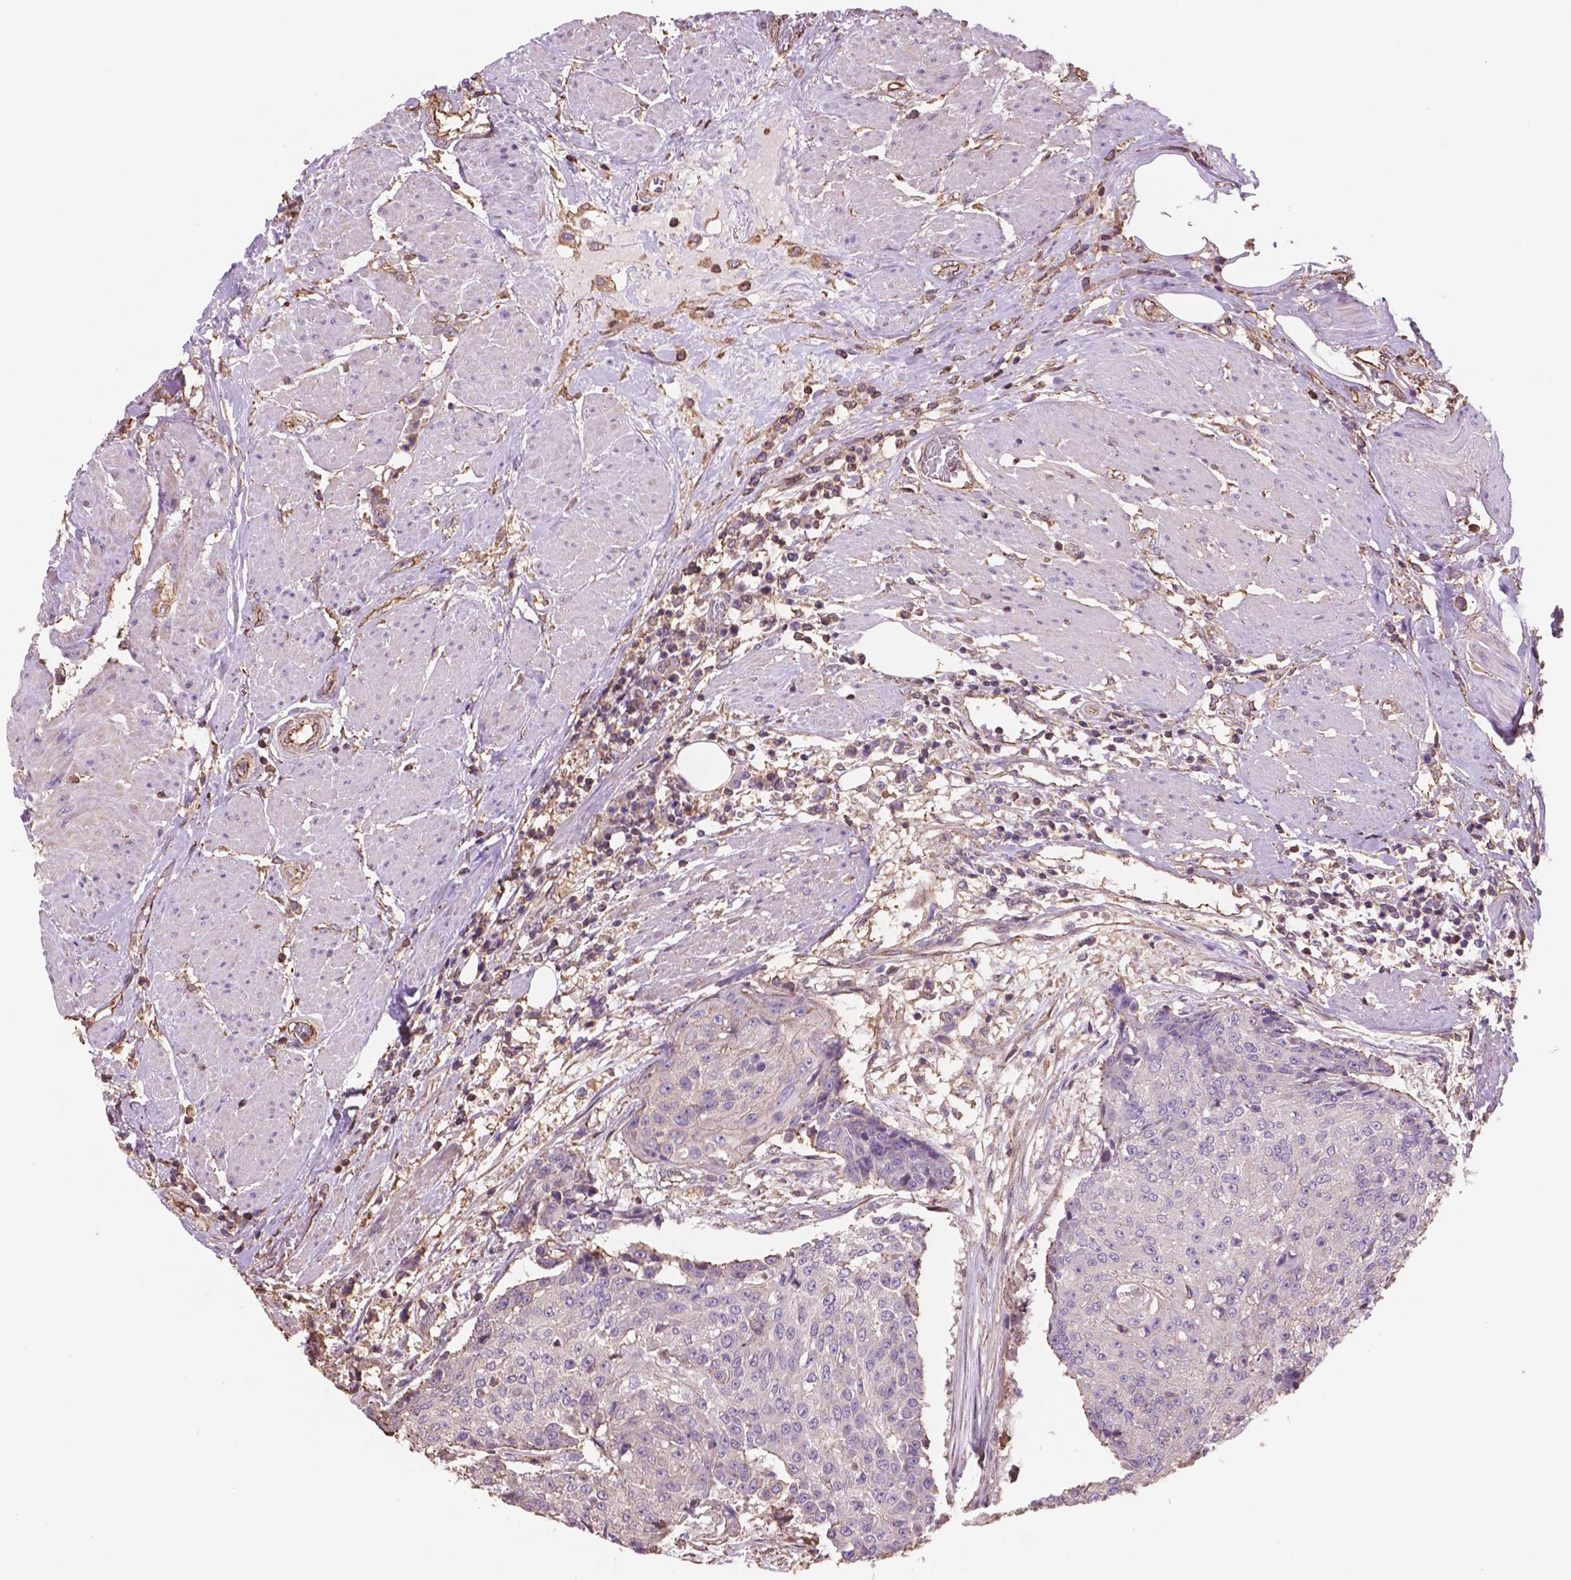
{"staining": {"intensity": "negative", "quantity": "none", "location": "none"}, "tissue": "urothelial cancer", "cell_type": "Tumor cells", "image_type": "cancer", "snomed": [{"axis": "morphology", "description": "Urothelial carcinoma, High grade"}, {"axis": "topography", "description": "Urinary bladder"}], "caption": "IHC photomicrograph of neoplastic tissue: human urothelial carcinoma (high-grade) stained with DAB displays no significant protein staining in tumor cells.", "gene": "NIPA2", "patient": {"sex": "female", "age": 63}}